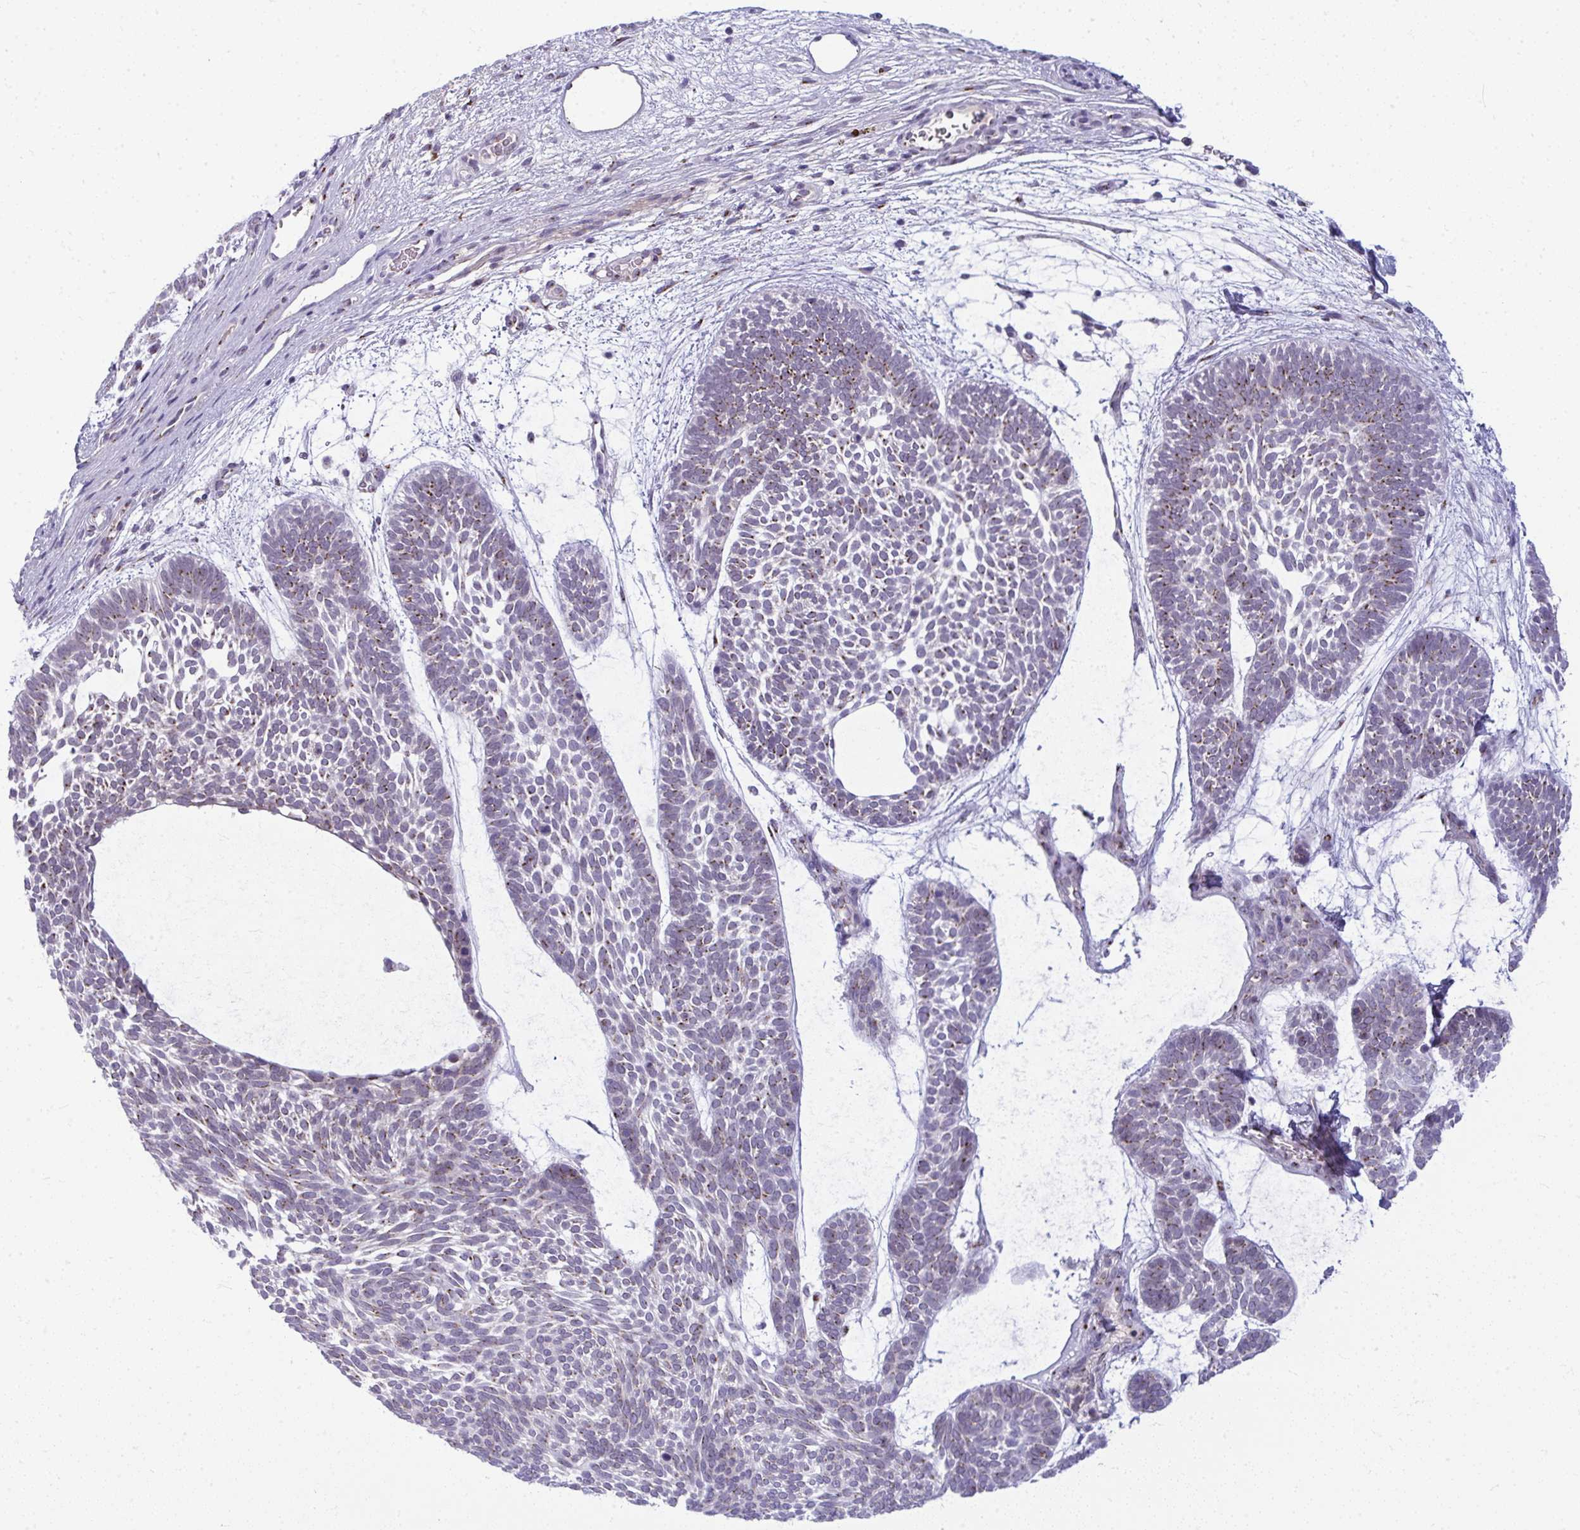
{"staining": {"intensity": "weak", "quantity": "25%-75%", "location": "cytoplasmic/membranous"}, "tissue": "skin cancer", "cell_type": "Tumor cells", "image_type": "cancer", "snomed": [{"axis": "morphology", "description": "Basal cell carcinoma"}, {"axis": "topography", "description": "Skin"}, {"axis": "topography", "description": "Skin of face"}], "caption": "Skin basal cell carcinoma was stained to show a protein in brown. There is low levels of weak cytoplasmic/membranous positivity in approximately 25%-75% of tumor cells.", "gene": "DTX4", "patient": {"sex": "male", "age": 83}}